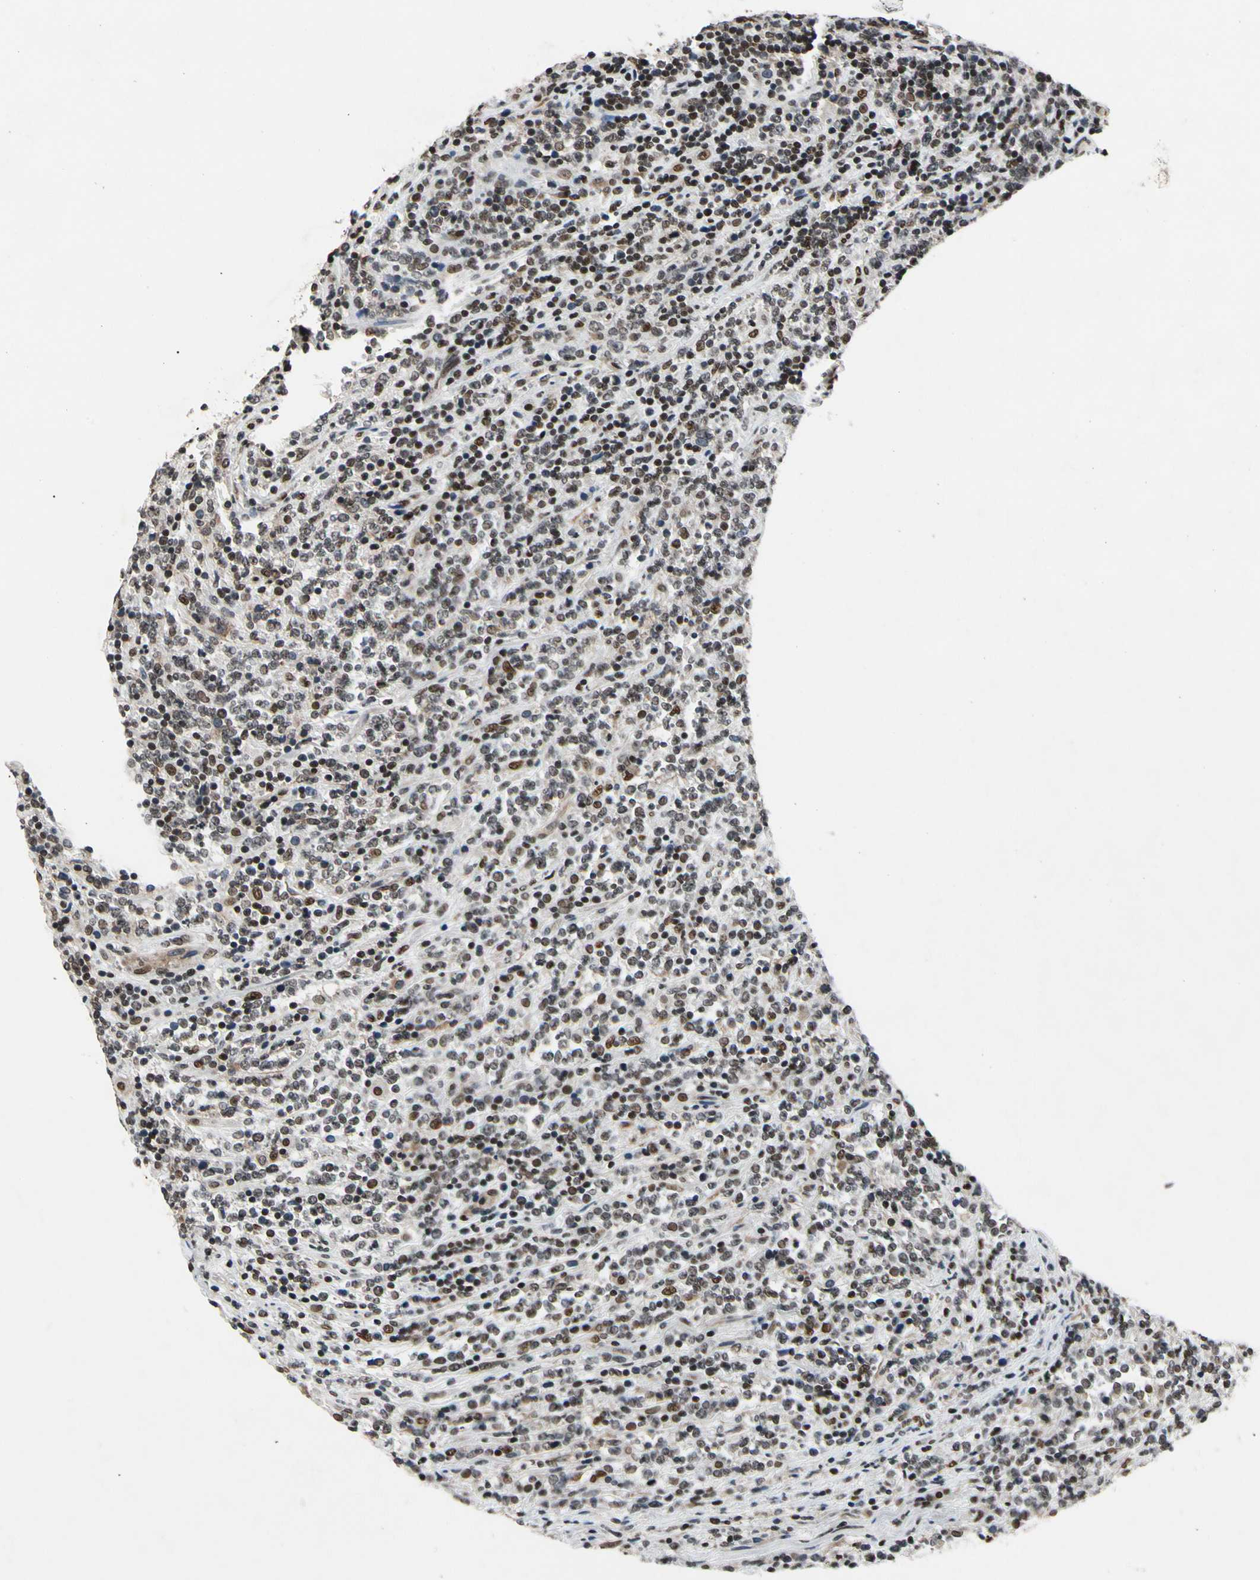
{"staining": {"intensity": "strong", "quantity": "<25%", "location": "nuclear"}, "tissue": "lymphoma", "cell_type": "Tumor cells", "image_type": "cancer", "snomed": [{"axis": "morphology", "description": "Malignant lymphoma, non-Hodgkin's type, High grade"}, {"axis": "topography", "description": "Soft tissue"}], "caption": "A medium amount of strong nuclear positivity is appreciated in approximately <25% of tumor cells in lymphoma tissue.", "gene": "RECQL", "patient": {"sex": "male", "age": 18}}